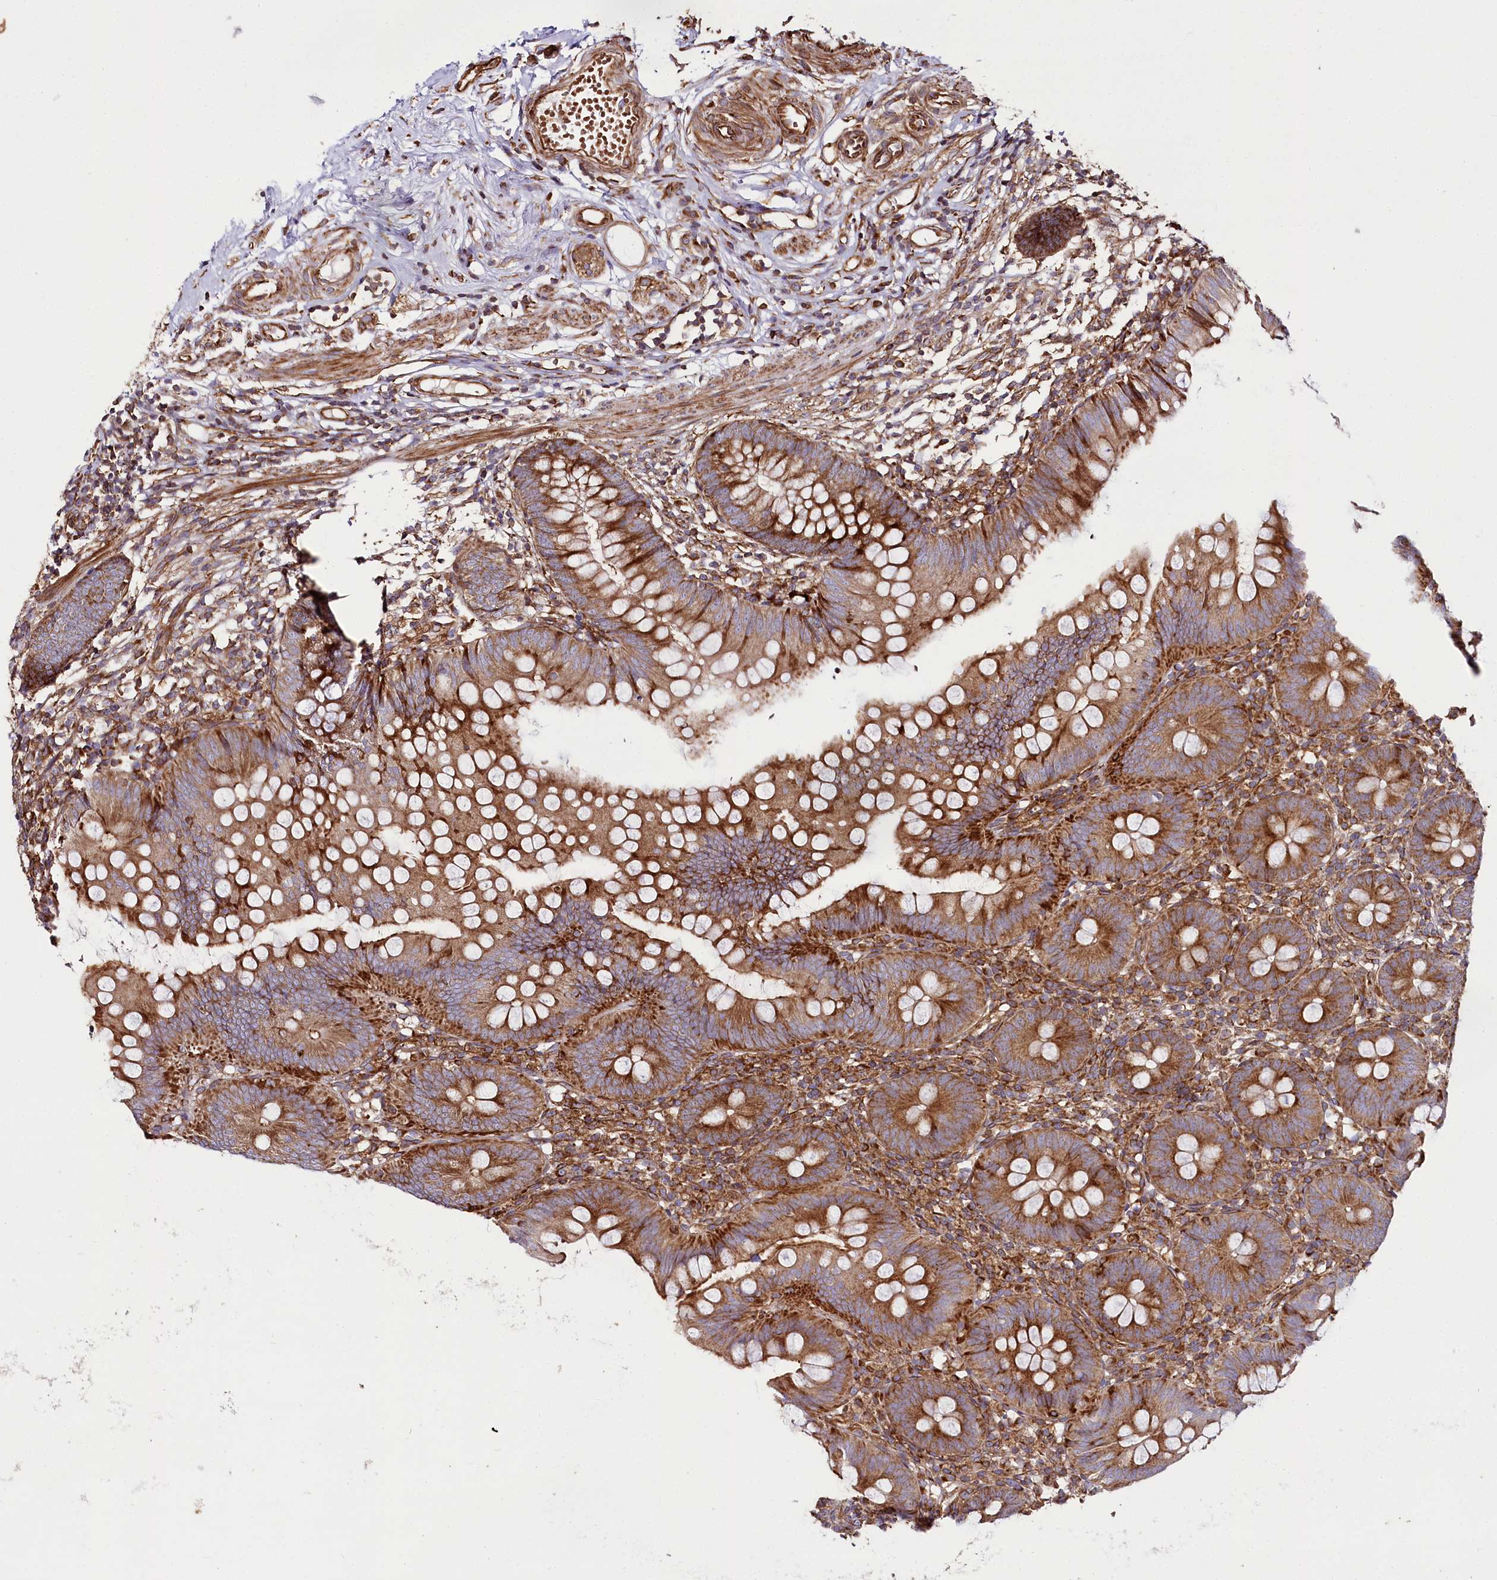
{"staining": {"intensity": "strong", "quantity": ">75%", "location": "cytoplasmic/membranous"}, "tissue": "appendix", "cell_type": "Glandular cells", "image_type": "normal", "snomed": [{"axis": "morphology", "description": "Normal tissue, NOS"}, {"axis": "topography", "description": "Appendix"}], "caption": "Glandular cells display strong cytoplasmic/membranous positivity in approximately >75% of cells in normal appendix.", "gene": "THUMPD3", "patient": {"sex": "female", "age": 62}}